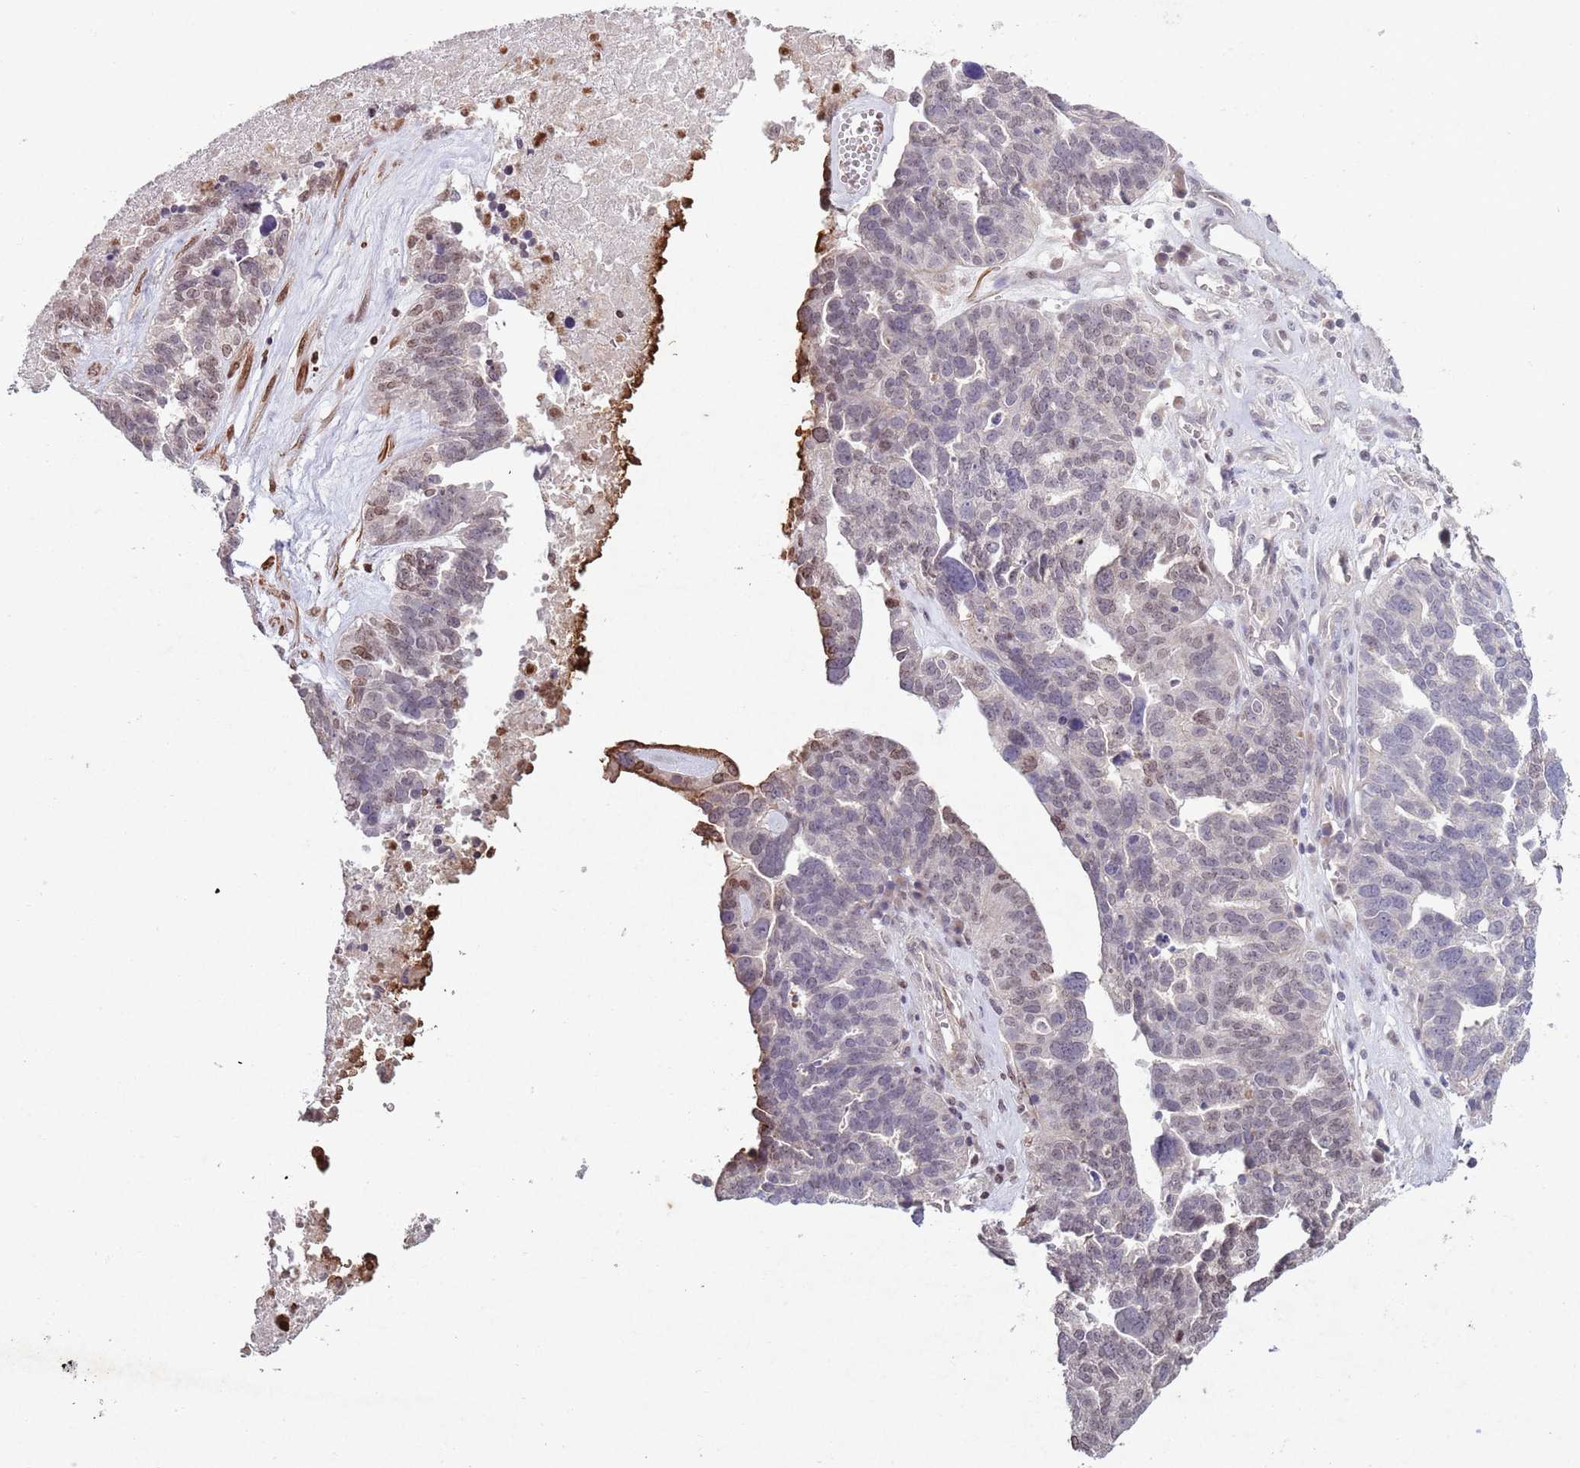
{"staining": {"intensity": "weak", "quantity": "<25%", "location": "nuclear"}, "tissue": "ovarian cancer", "cell_type": "Tumor cells", "image_type": "cancer", "snomed": [{"axis": "morphology", "description": "Cystadenocarcinoma, serous, NOS"}, {"axis": "topography", "description": "Ovary"}], "caption": "The IHC histopathology image has no significant staining in tumor cells of ovarian cancer (serous cystadenocarcinoma) tissue.", "gene": "CCNI", "patient": {"sex": "female", "age": 59}}